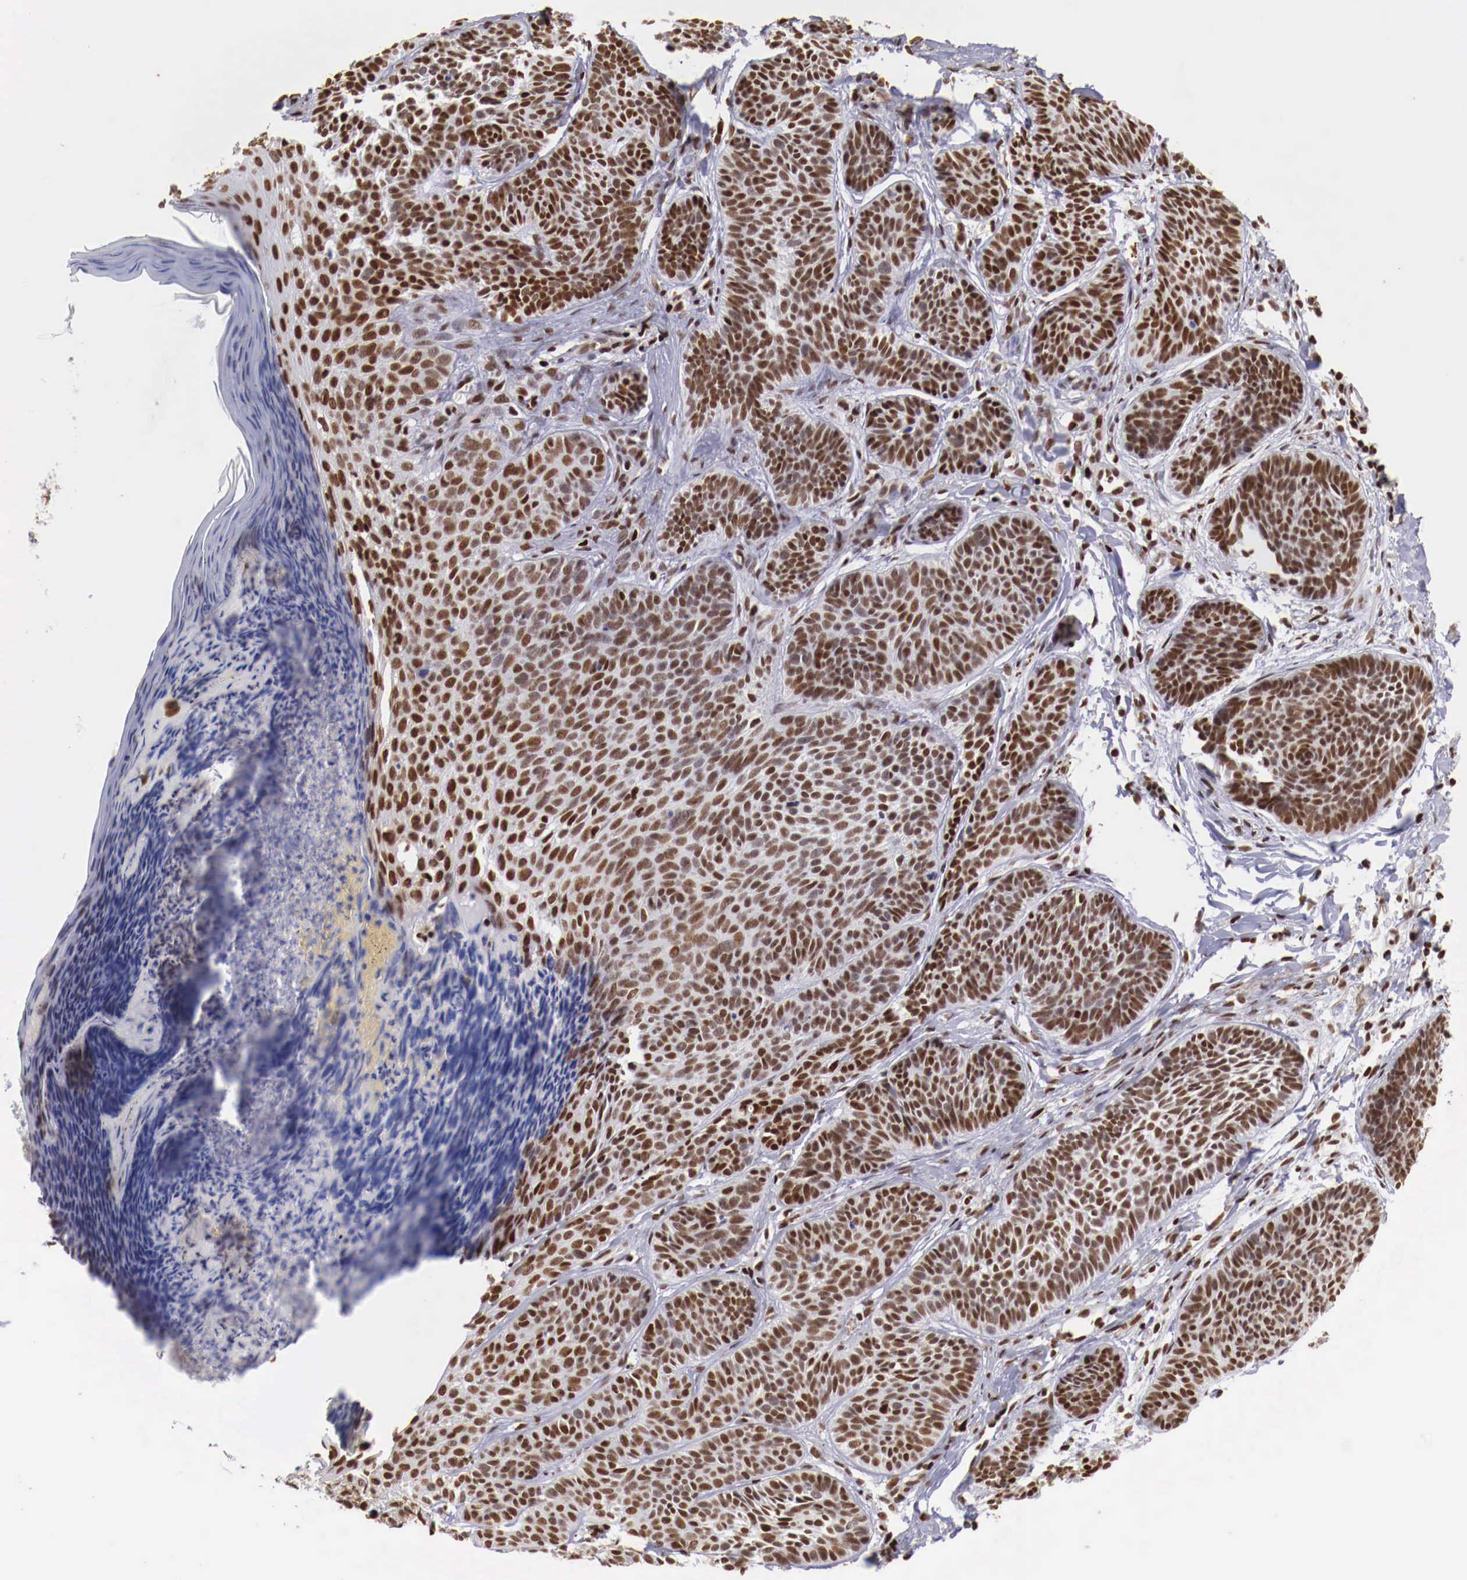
{"staining": {"intensity": "moderate", "quantity": ">75%", "location": "nuclear"}, "tissue": "skin cancer", "cell_type": "Tumor cells", "image_type": "cancer", "snomed": [{"axis": "morphology", "description": "Basal cell carcinoma"}, {"axis": "topography", "description": "Skin"}], "caption": "Immunohistochemical staining of human skin basal cell carcinoma shows medium levels of moderate nuclear protein positivity in approximately >75% of tumor cells.", "gene": "MAX", "patient": {"sex": "female", "age": 62}}